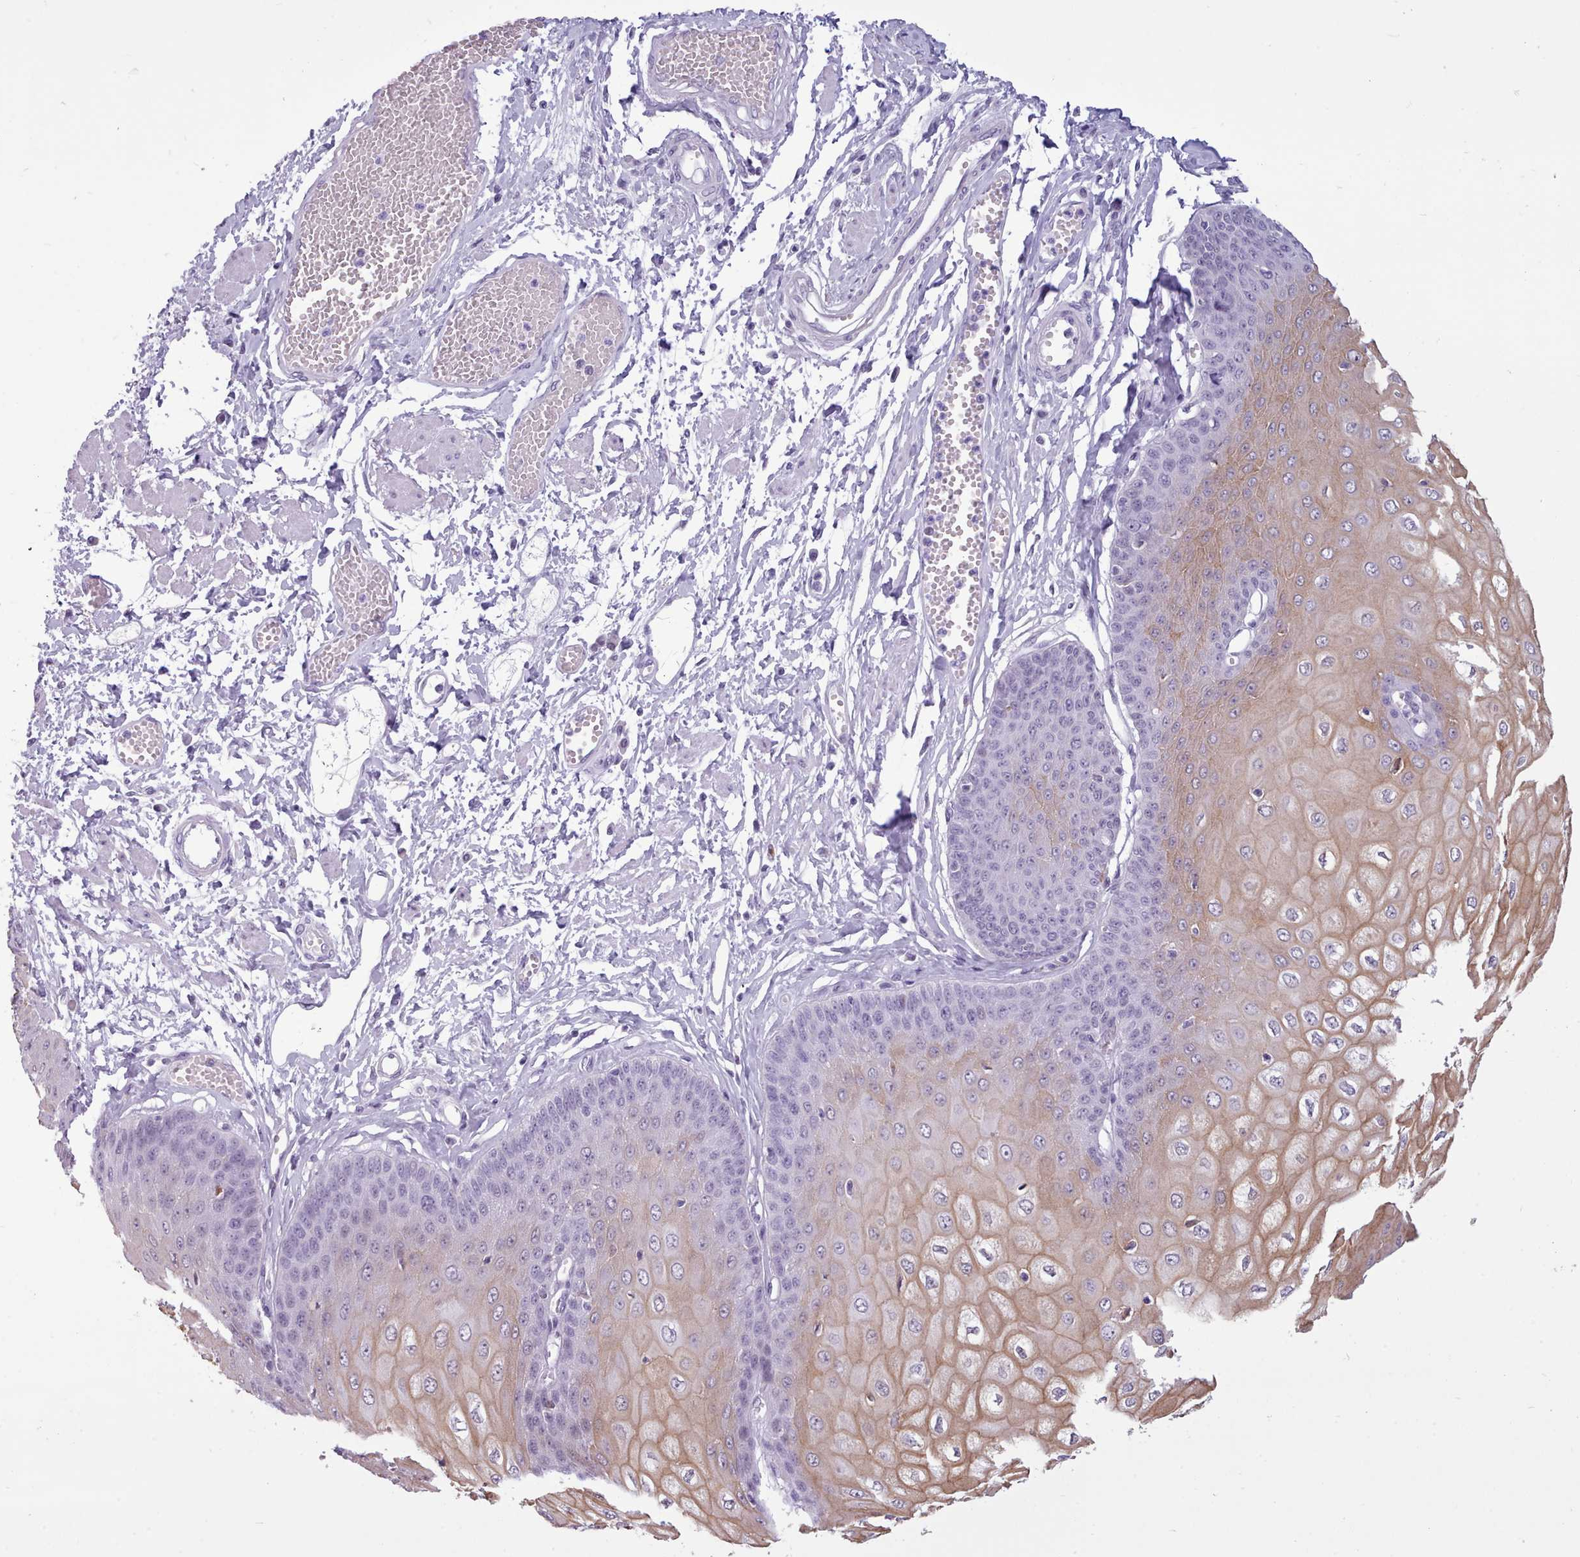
{"staining": {"intensity": "moderate", "quantity": "<25%", "location": "cytoplasmic/membranous"}, "tissue": "esophagus", "cell_type": "Squamous epithelial cells", "image_type": "normal", "snomed": [{"axis": "morphology", "description": "Normal tissue, NOS"}, {"axis": "topography", "description": "Esophagus"}], "caption": "Protein positivity by IHC demonstrates moderate cytoplasmic/membranous positivity in approximately <25% of squamous epithelial cells in benign esophagus.", "gene": "FBXO48", "patient": {"sex": "male", "age": 60}}